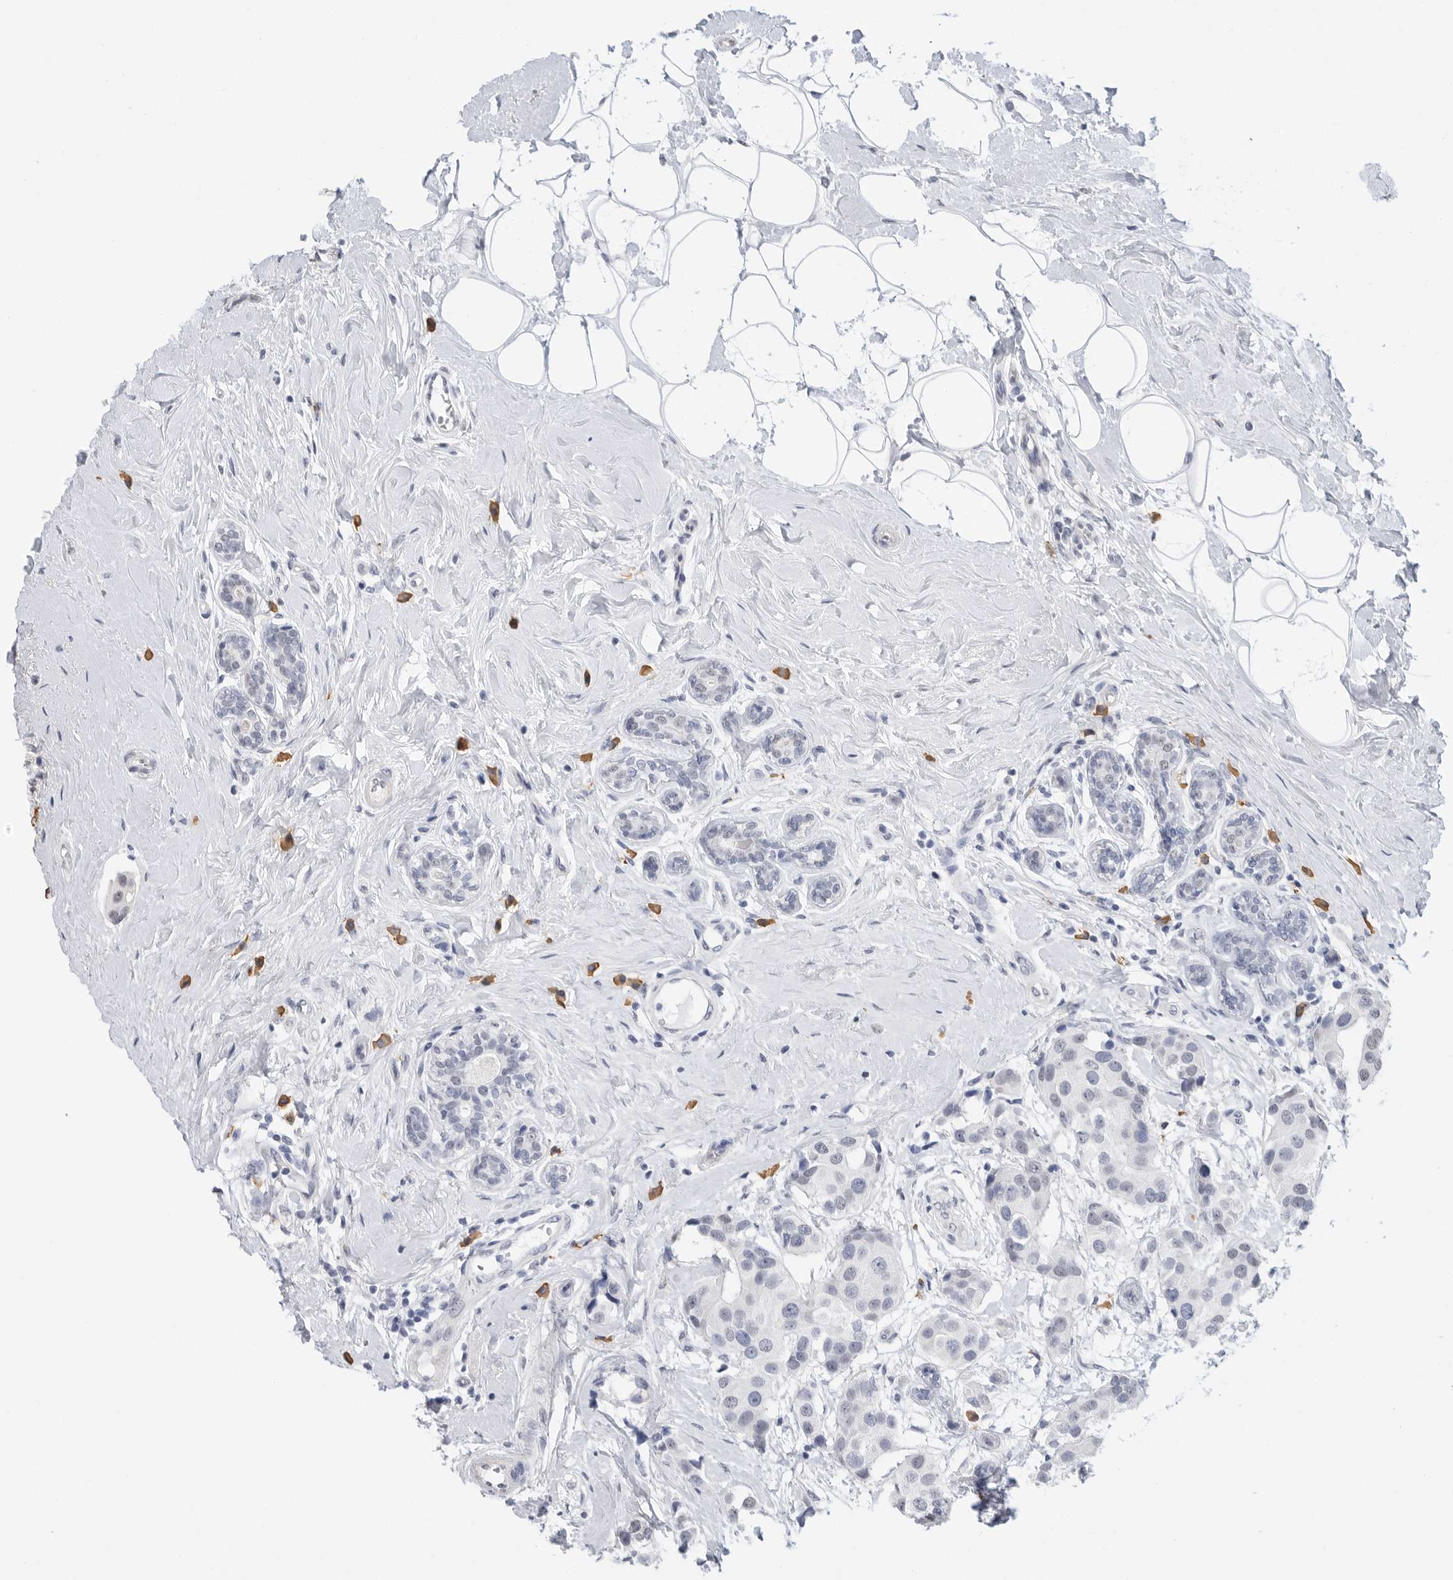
{"staining": {"intensity": "negative", "quantity": "none", "location": "none"}, "tissue": "breast cancer", "cell_type": "Tumor cells", "image_type": "cancer", "snomed": [{"axis": "morphology", "description": "Normal tissue, NOS"}, {"axis": "morphology", "description": "Duct carcinoma"}, {"axis": "topography", "description": "Breast"}], "caption": "High magnification brightfield microscopy of breast cancer stained with DAB (brown) and counterstained with hematoxylin (blue): tumor cells show no significant expression.", "gene": "ARHGEF10", "patient": {"sex": "female", "age": 39}}